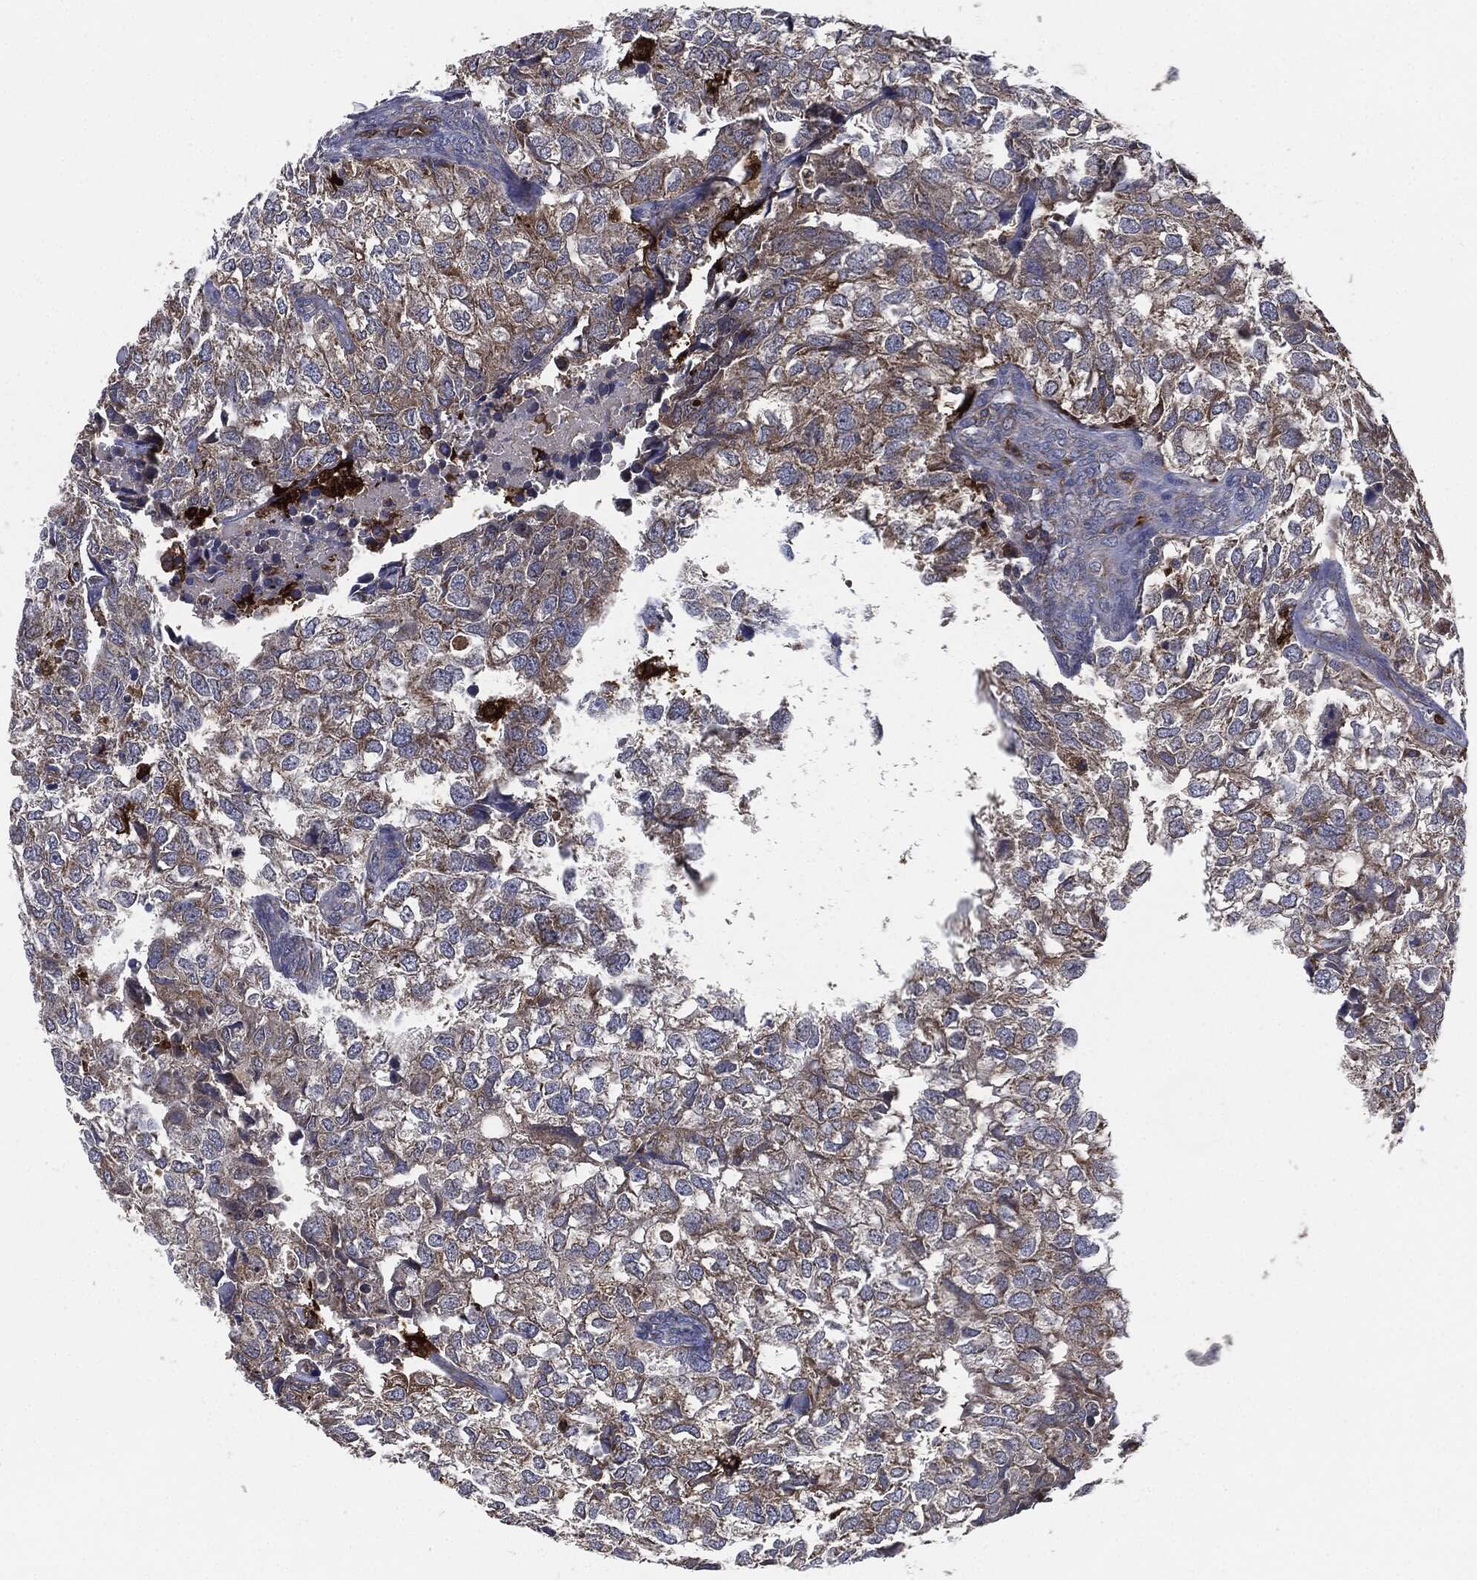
{"staining": {"intensity": "moderate", "quantity": "25%-75%", "location": "cytoplasmic/membranous"}, "tissue": "breast cancer", "cell_type": "Tumor cells", "image_type": "cancer", "snomed": [{"axis": "morphology", "description": "Duct carcinoma"}, {"axis": "topography", "description": "Breast"}], "caption": "This micrograph reveals immunohistochemistry staining of infiltrating ductal carcinoma (breast), with medium moderate cytoplasmic/membranous expression in about 25%-75% of tumor cells.", "gene": "TMEM11", "patient": {"sex": "female", "age": 30}}